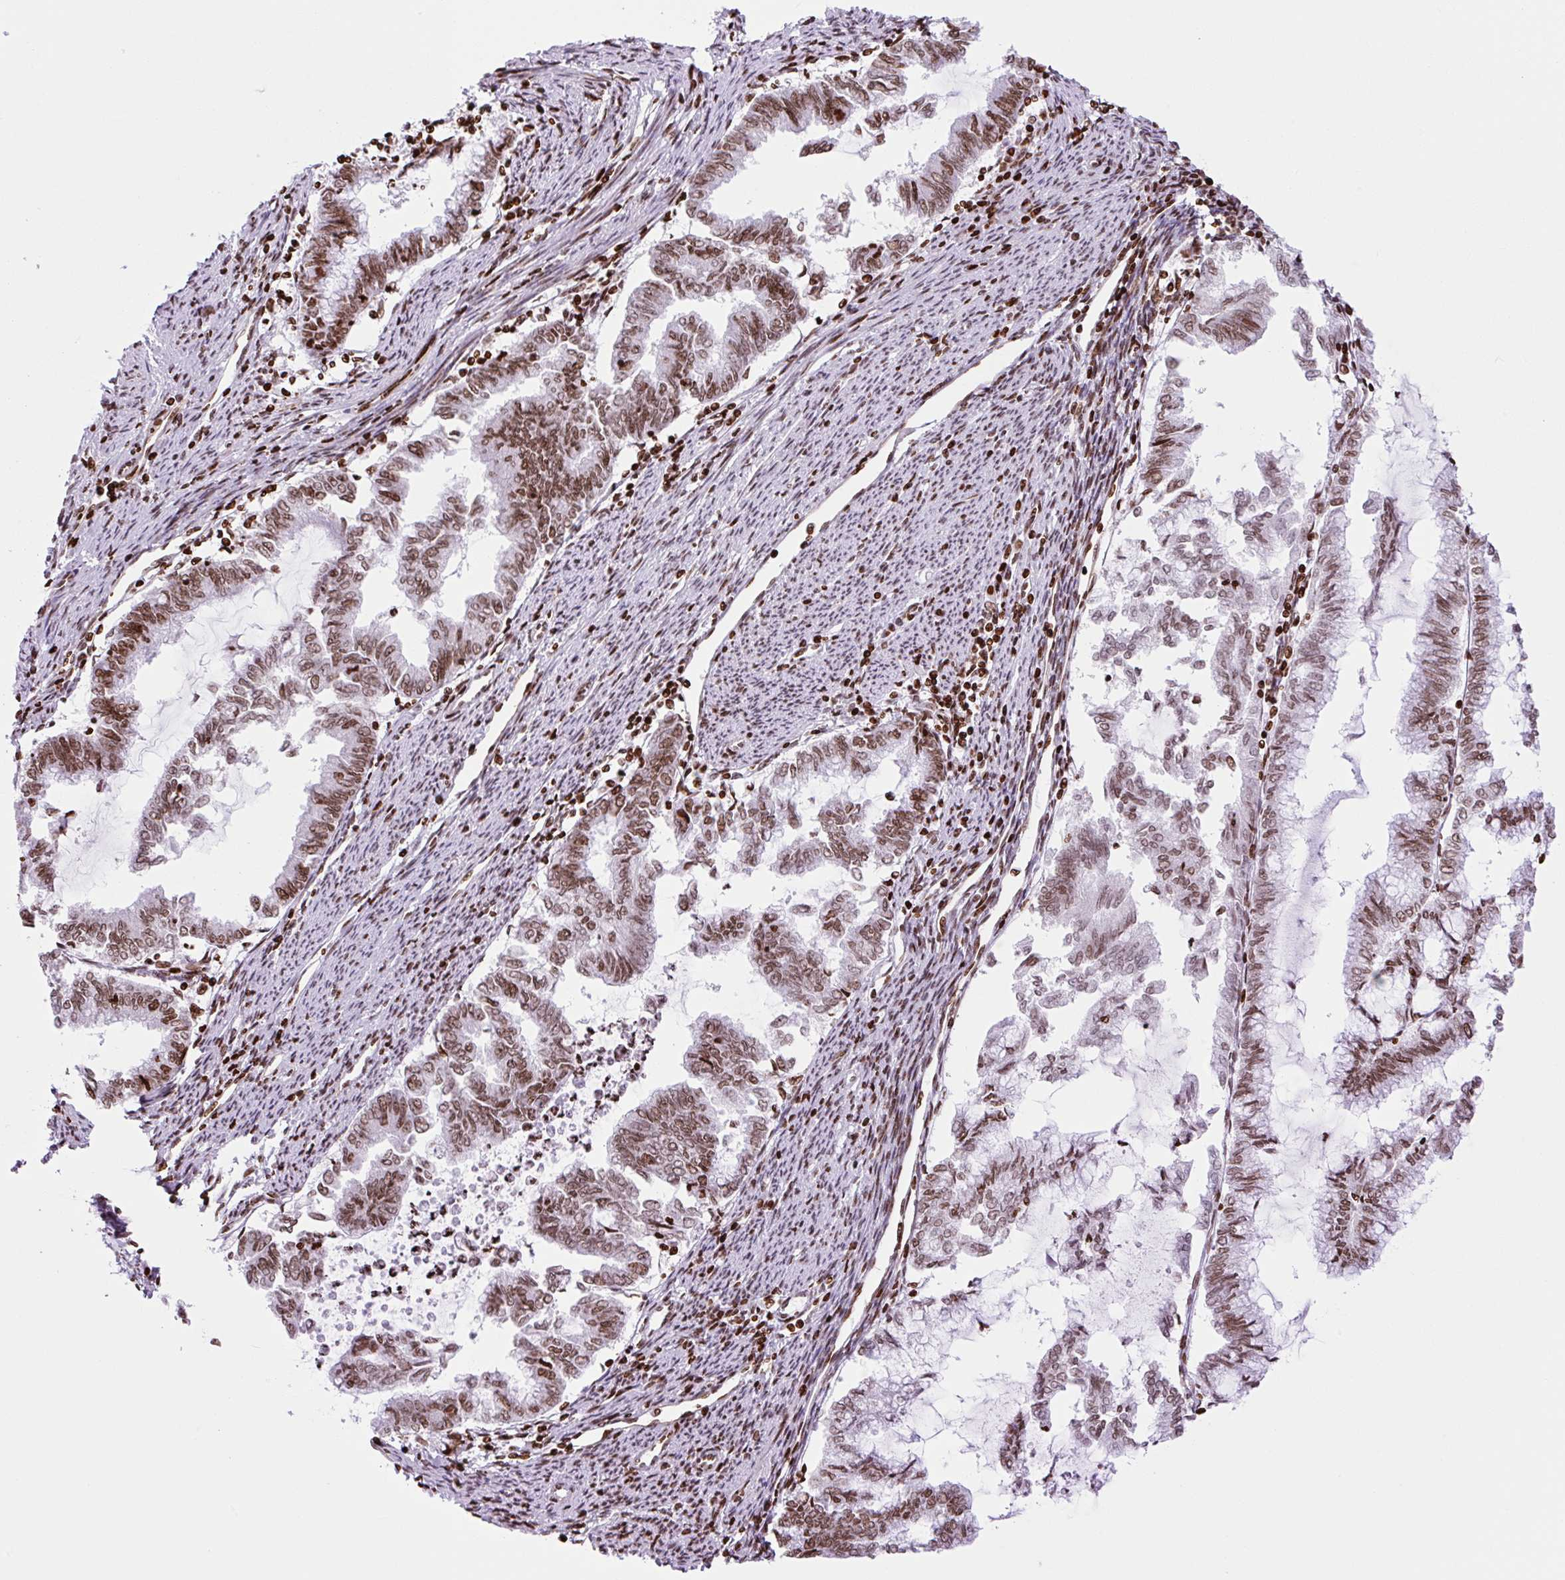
{"staining": {"intensity": "moderate", "quantity": ">75%", "location": "nuclear"}, "tissue": "endometrial cancer", "cell_type": "Tumor cells", "image_type": "cancer", "snomed": [{"axis": "morphology", "description": "Adenocarcinoma, NOS"}, {"axis": "topography", "description": "Endometrium"}], "caption": "This photomicrograph reveals immunohistochemistry staining of human endometrial adenocarcinoma, with medium moderate nuclear positivity in about >75% of tumor cells.", "gene": "H1-3", "patient": {"sex": "female", "age": 79}}